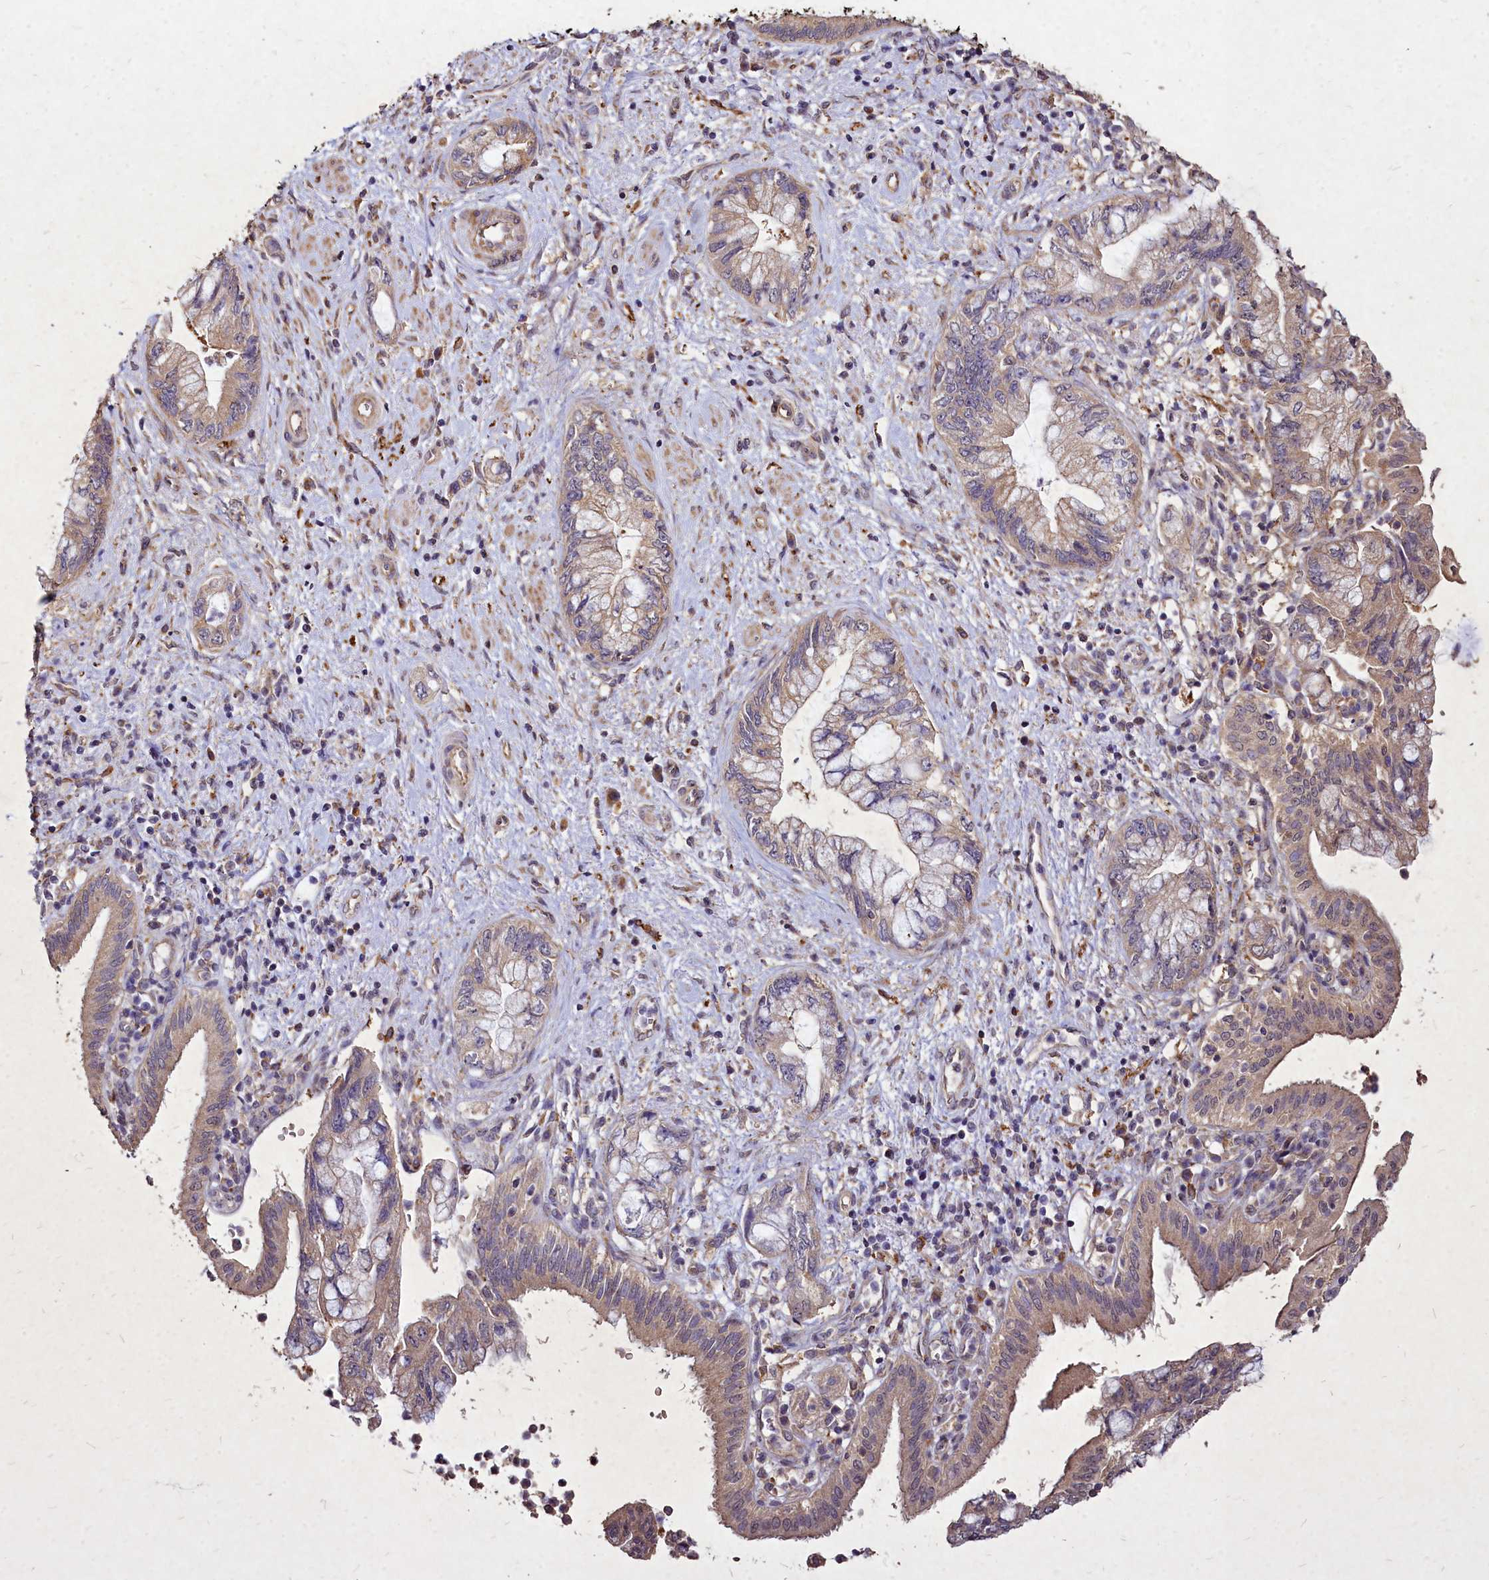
{"staining": {"intensity": "weak", "quantity": ">75%", "location": "cytoplasmic/membranous"}, "tissue": "pancreatic cancer", "cell_type": "Tumor cells", "image_type": "cancer", "snomed": [{"axis": "morphology", "description": "Adenocarcinoma, NOS"}, {"axis": "topography", "description": "Pancreas"}], "caption": "Pancreatic adenocarcinoma stained with DAB immunohistochemistry (IHC) displays low levels of weak cytoplasmic/membranous positivity in approximately >75% of tumor cells.", "gene": "SKA1", "patient": {"sex": "female", "age": 73}}